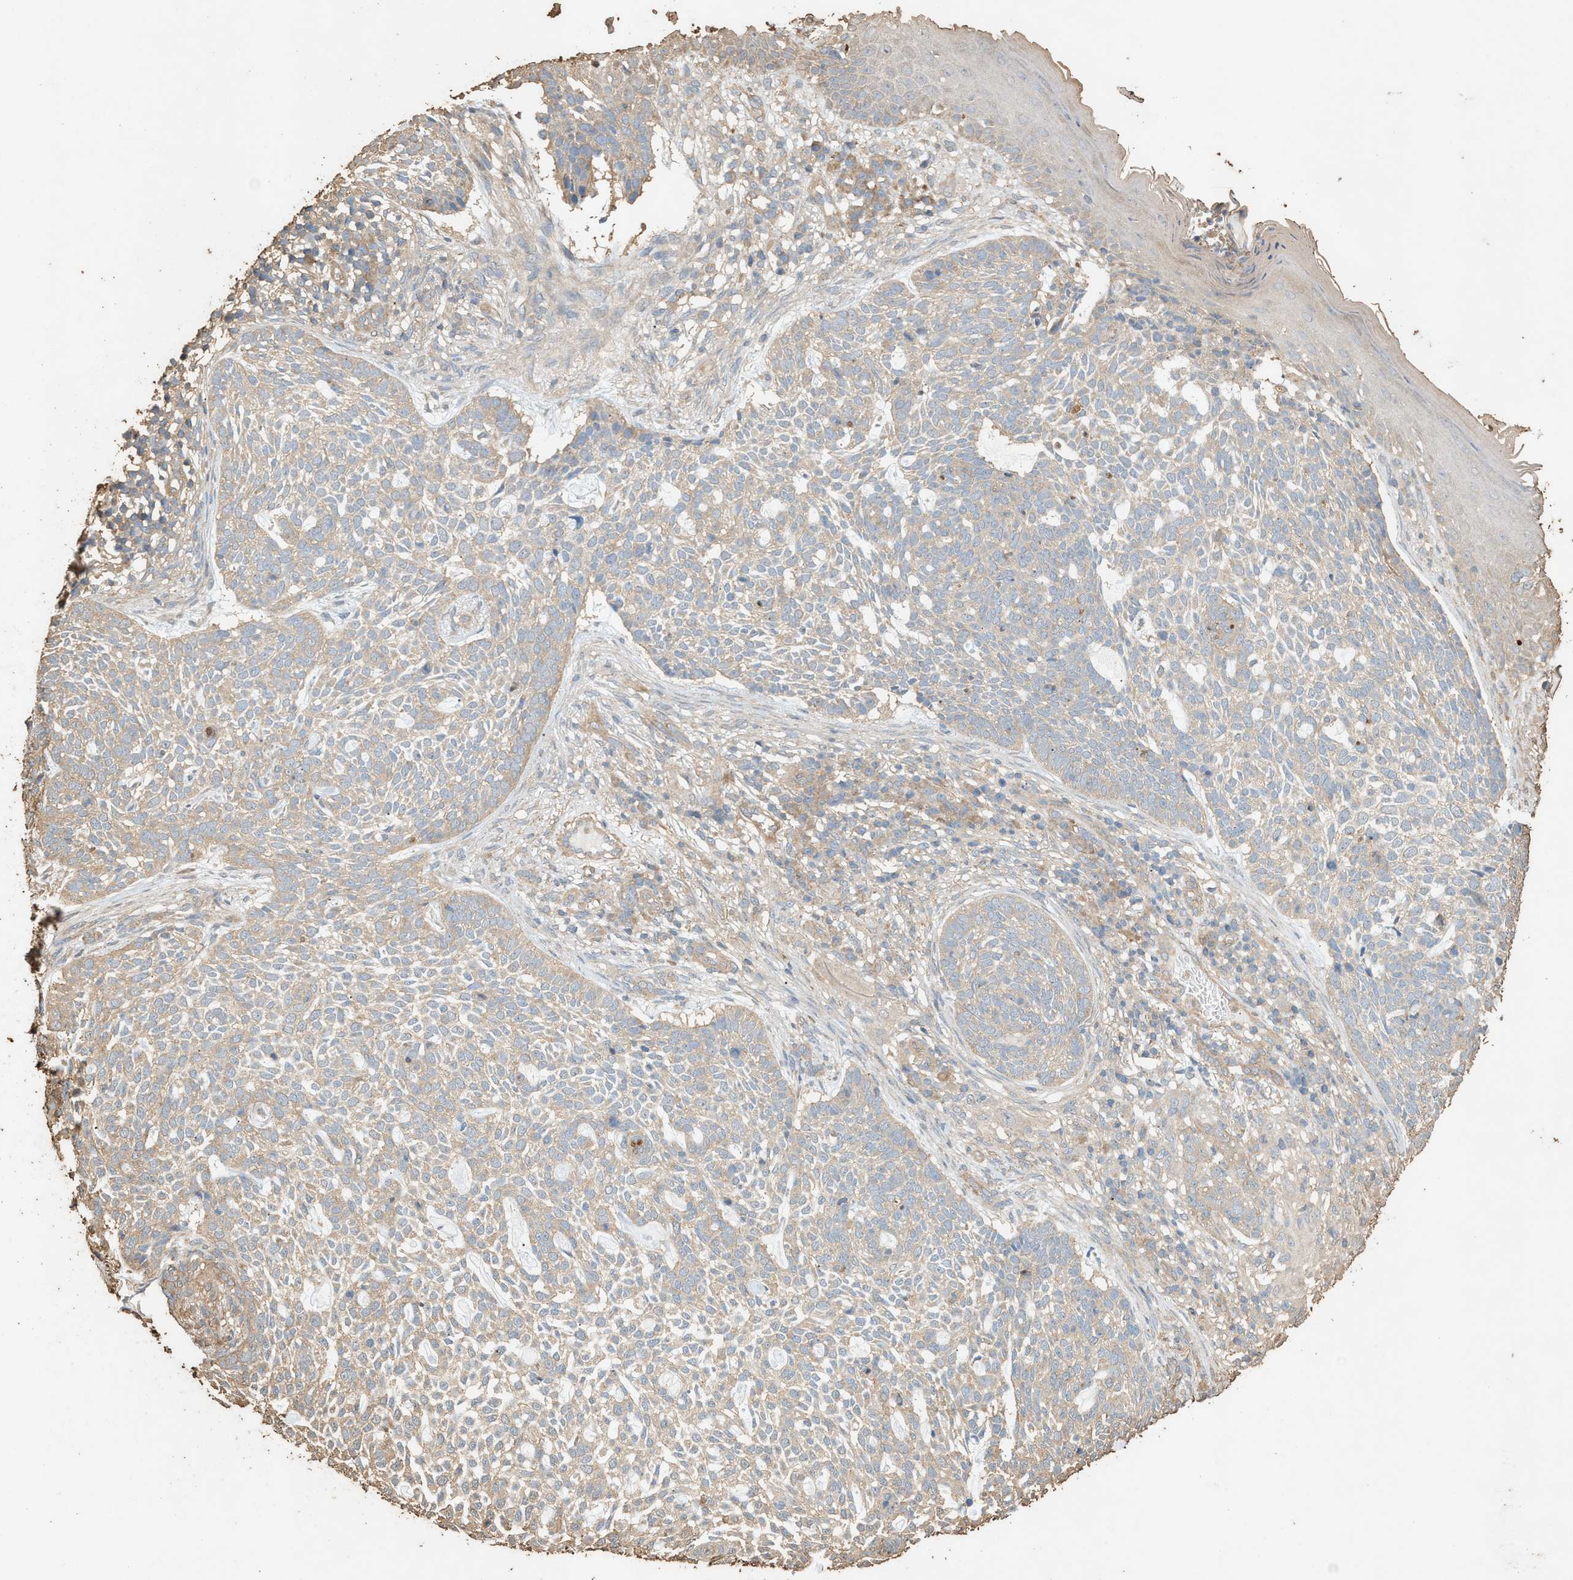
{"staining": {"intensity": "weak", "quantity": ">75%", "location": "cytoplasmic/membranous"}, "tissue": "skin cancer", "cell_type": "Tumor cells", "image_type": "cancer", "snomed": [{"axis": "morphology", "description": "Basal cell carcinoma"}, {"axis": "topography", "description": "Skin"}], "caption": "This micrograph reveals basal cell carcinoma (skin) stained with immunohistochemistry (IHC) to label a protein in brown. The cytoplasmic/membranous of tumor cells show weak positivity for the protein. Nuclei are counter-stained blue.", "gene": "DCAF7", "patient": {"sex": "female", "age": 64}}